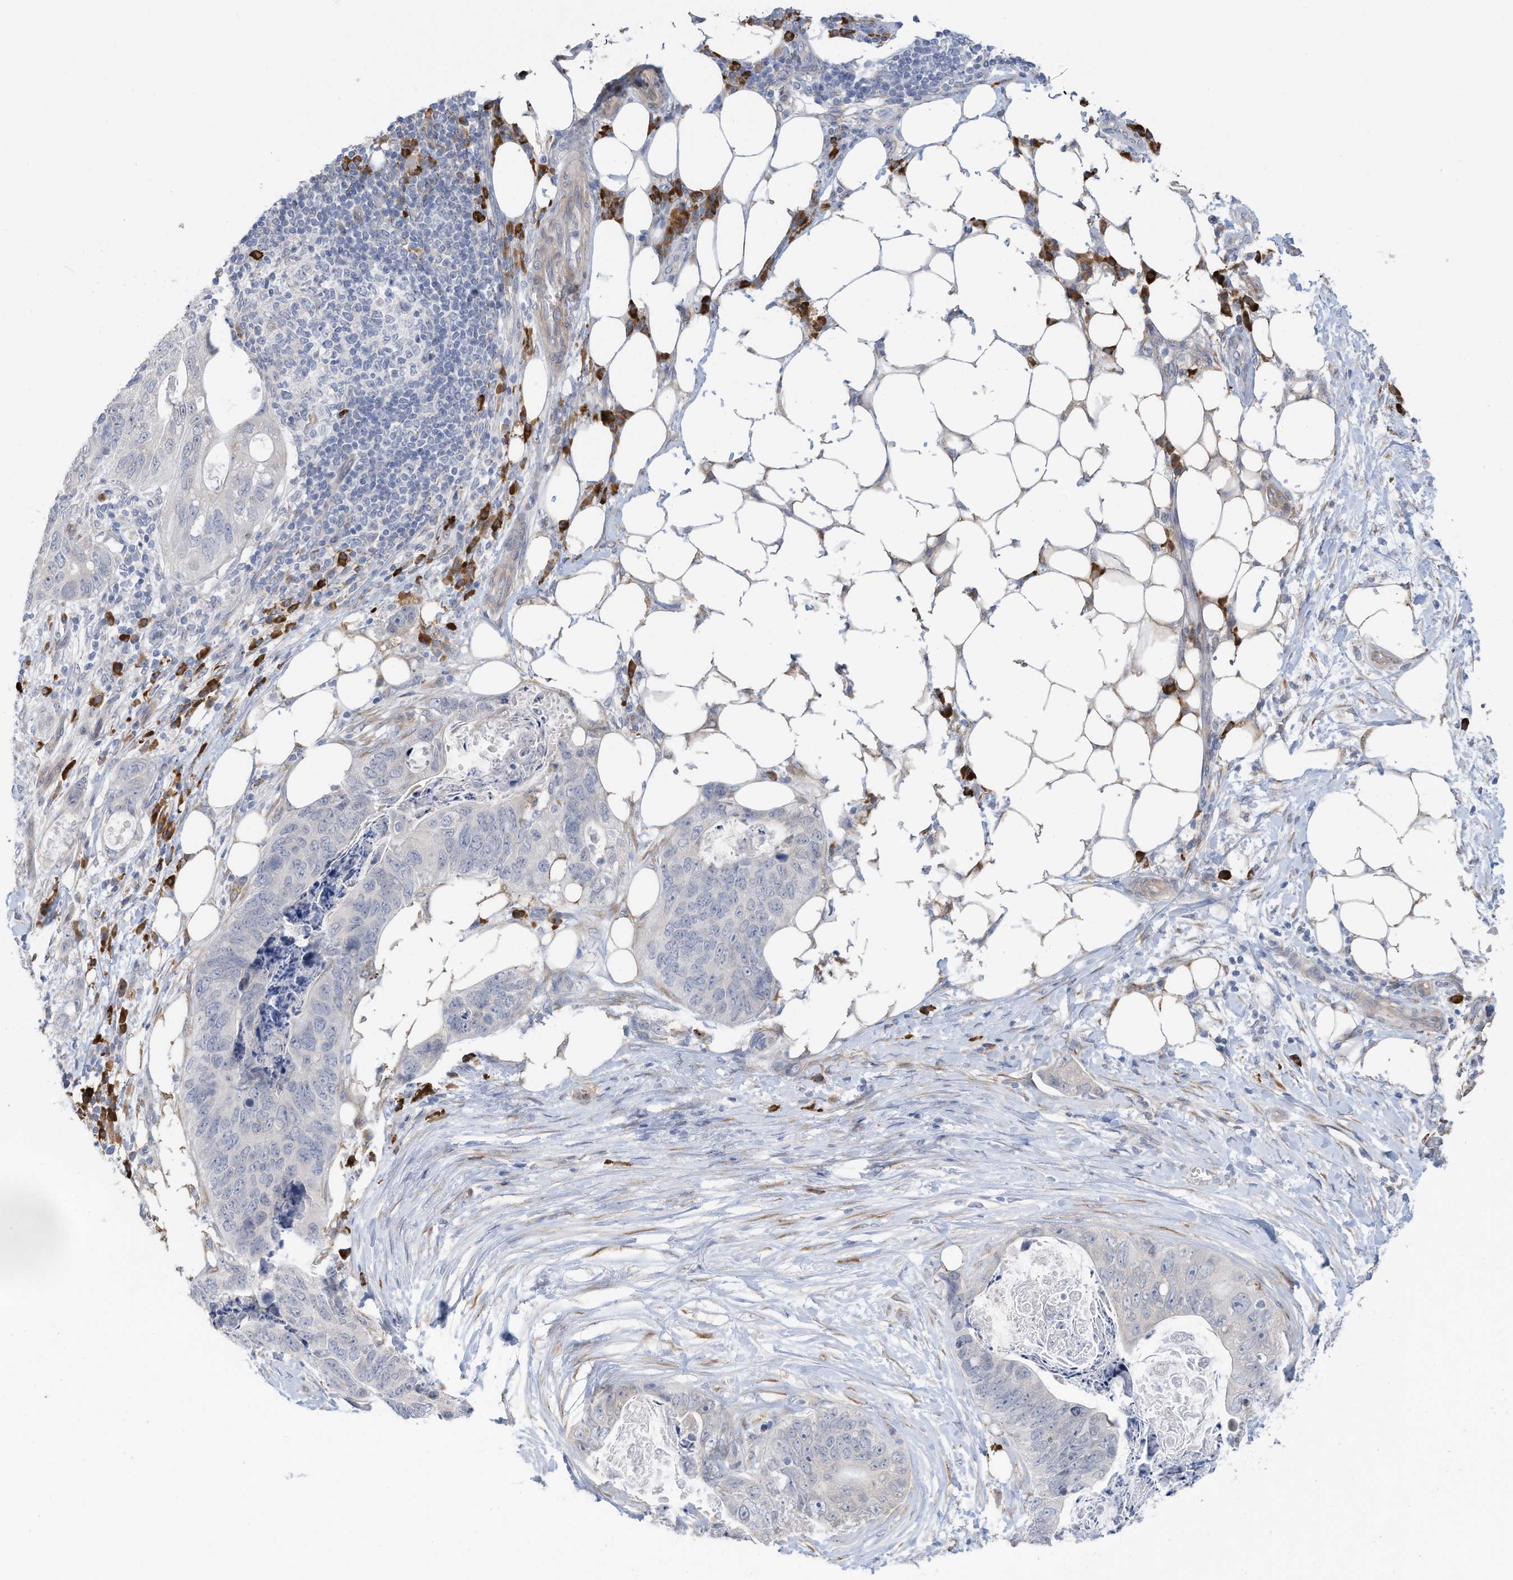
{"staining": {"intensity": "negative", "quantity": "none", "location": "none"}, "tissue": "stomach cancer", "cell_type": "Tumor cells", "image_type": "cancer", "snomed": [{"axis": "morphology", "description": "Adenocarcinoma, NOS"}, {"axis": "topography", "description": "Stomach"}], "caption": "Immunohistochemical staining of human stomach adenocarcinoma exhibits no significant expression in tumor cells.", "gene": "ZNF292", "patient": {"sex": "female", "age": 89}}